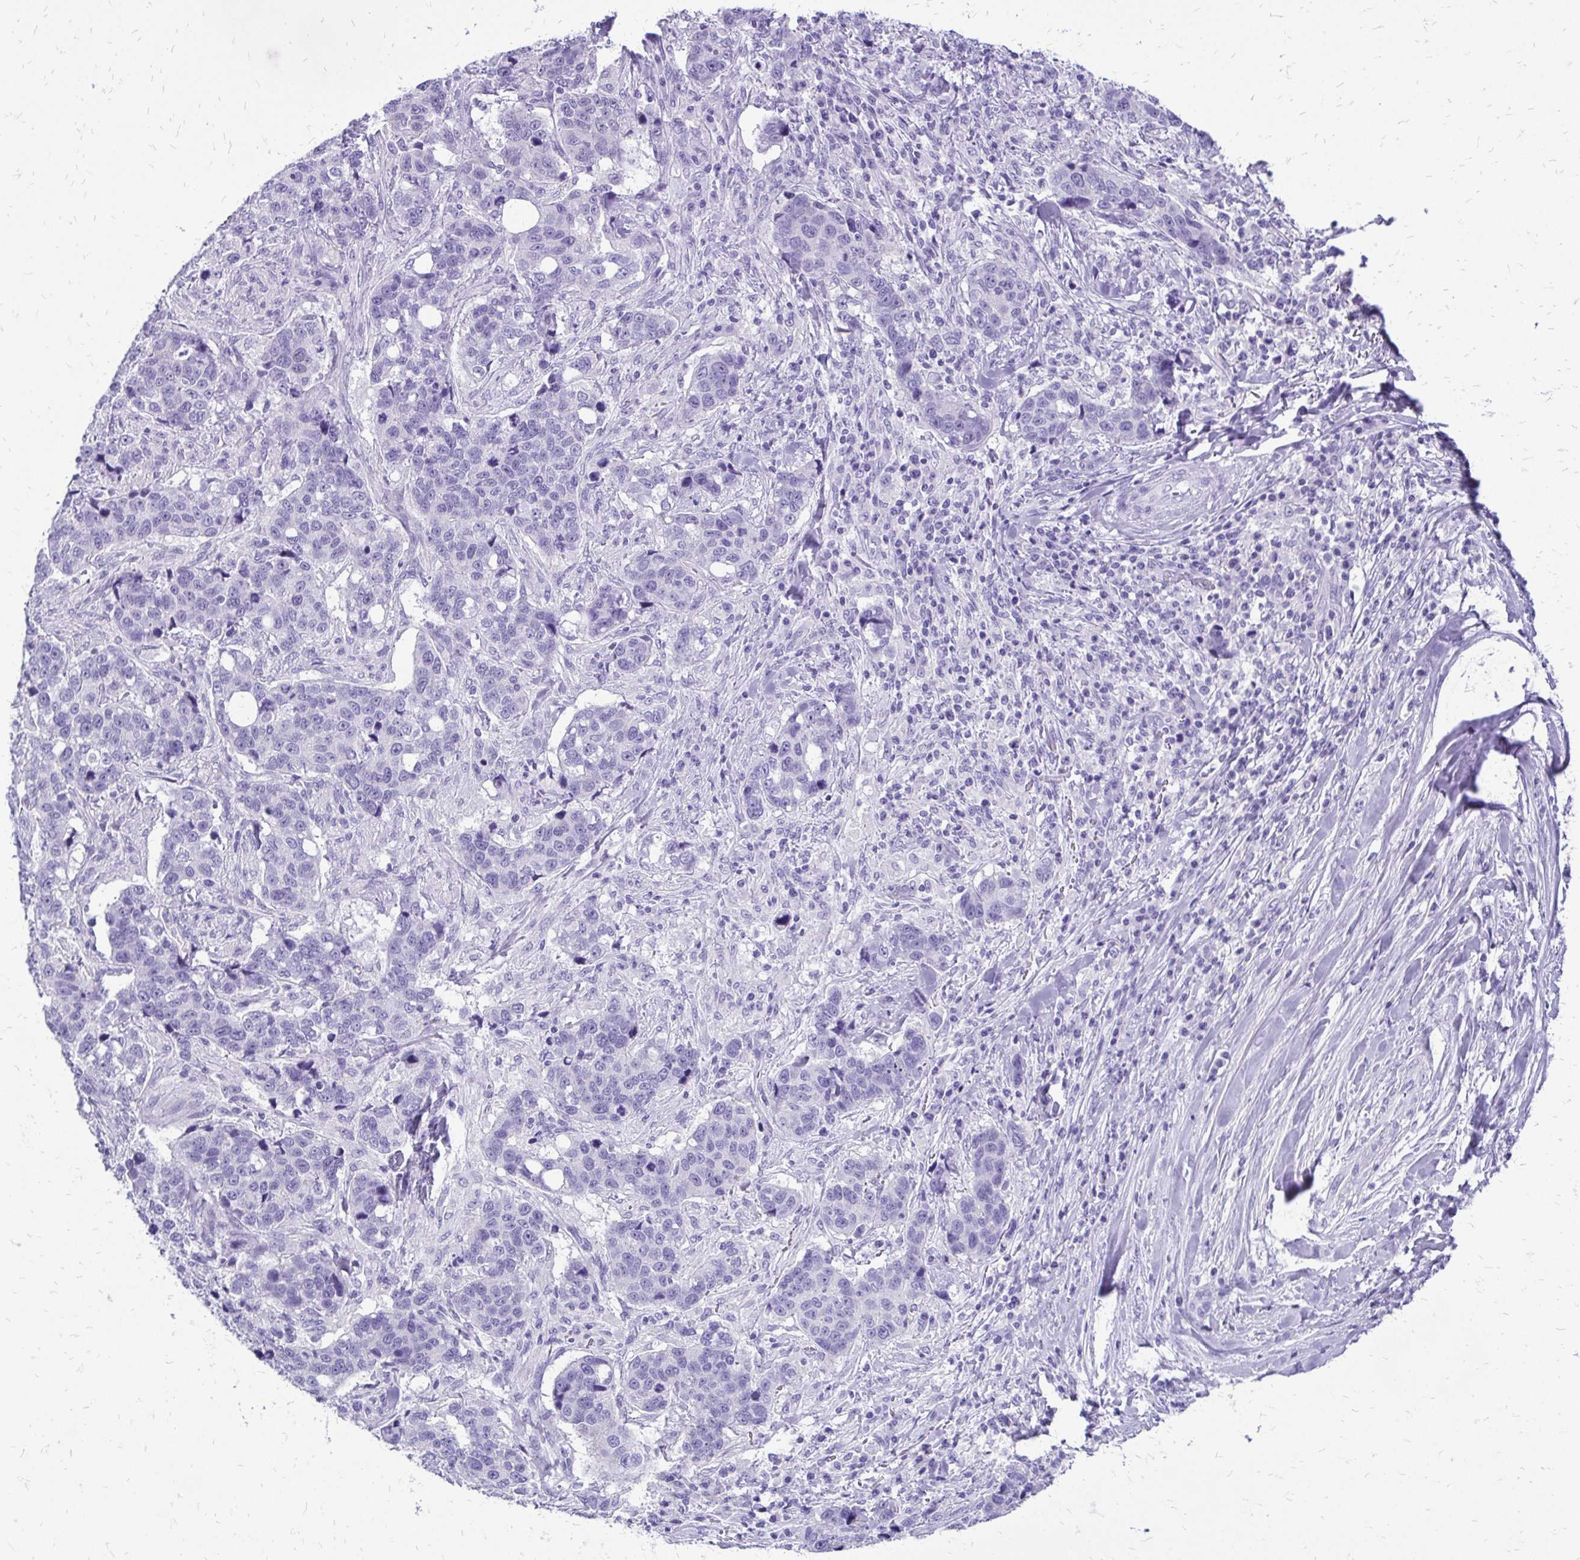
{"staining": {"intensity": "negative", "quantity": "none", "location": "none"}, "tissue": "lung cancer", "cell_type": "Tumor cells", "image_type": "cancer", "snomed": [{"axis": "morphology", "description": "Squamous cell carcinoma, NOS"}, {"axis": "topography", "description": "Lymph node"}, {"axis": "topography", "description": "Lung"}], "caption": "Immunohistochemical staining of lung cancer (squamous cell carcinoma) exhibits no significant staining in tumor cells.", "gene": "SLC32A1", "patient": {"sex": "male", "age": 61}}